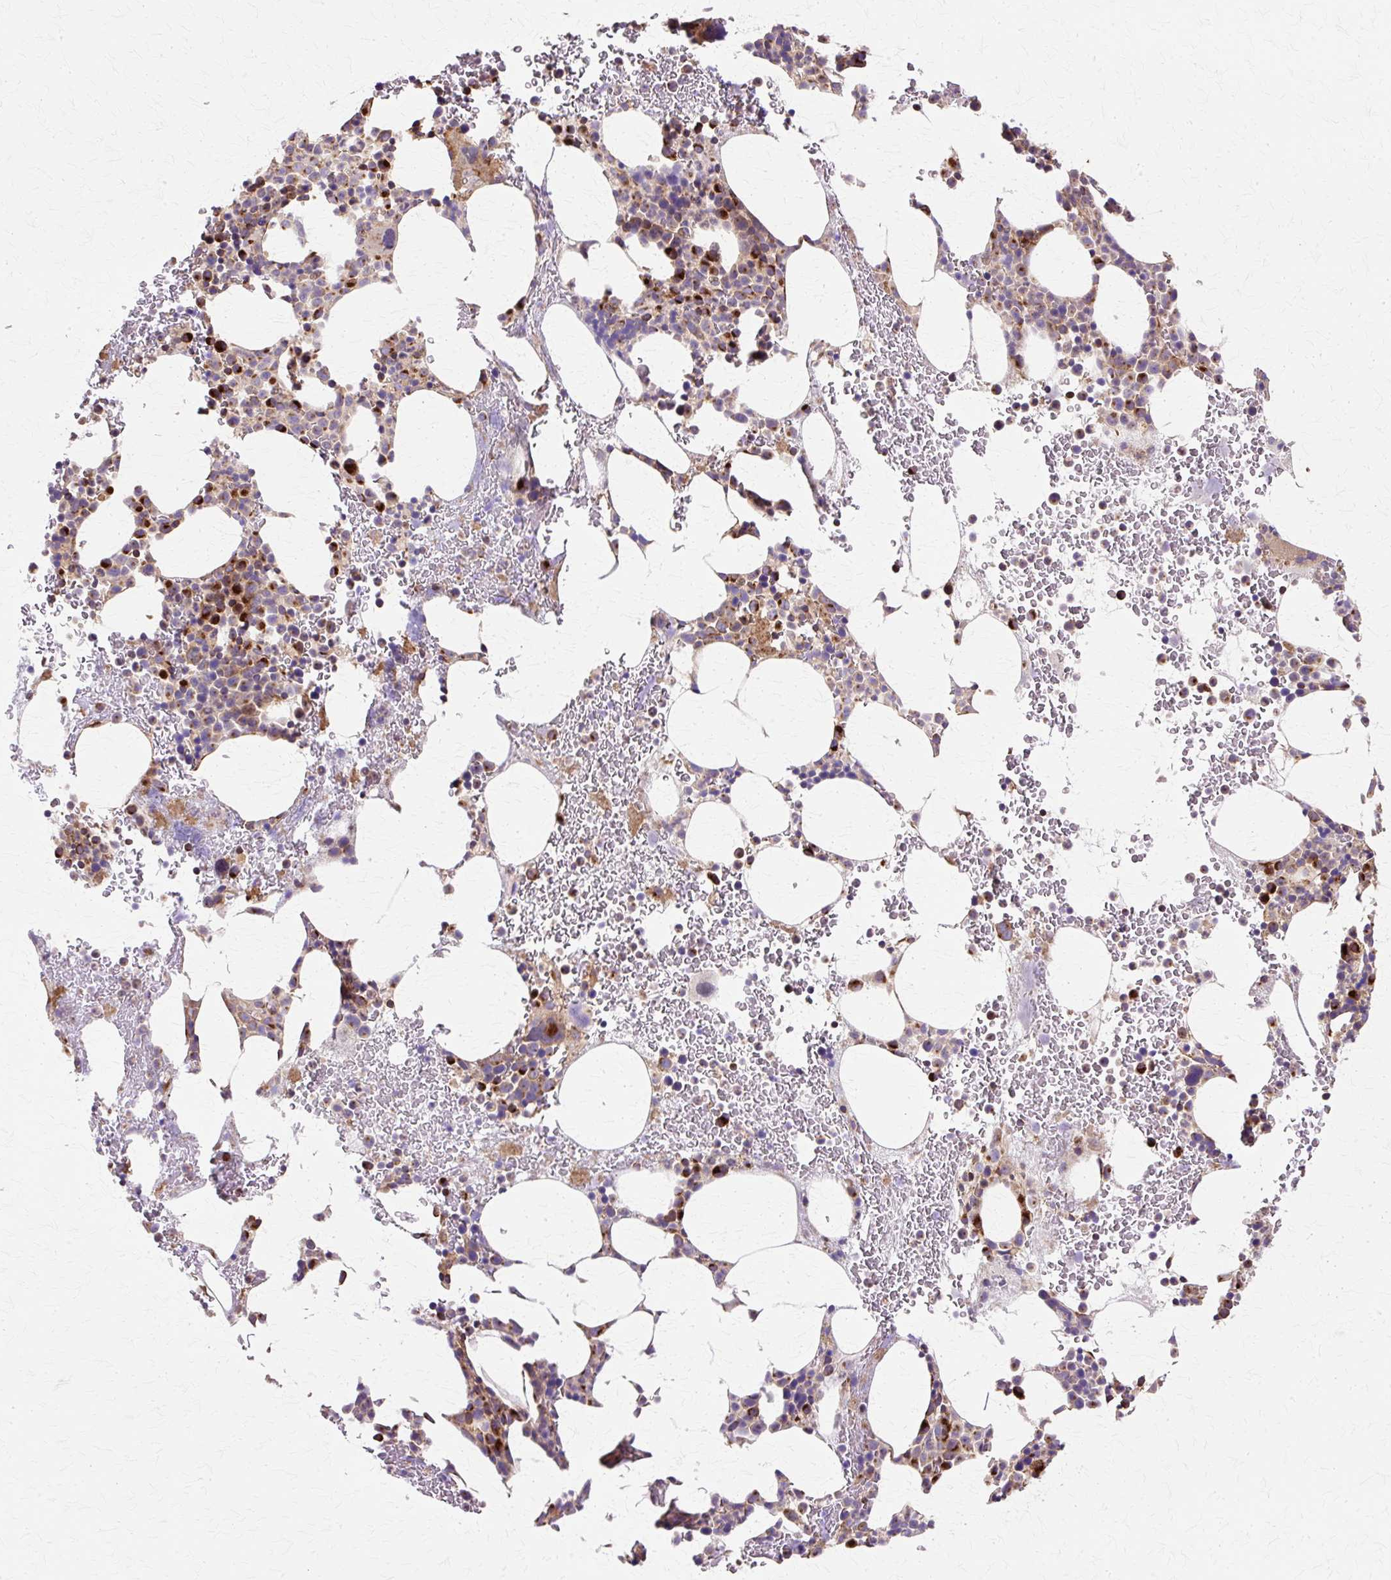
{"staining": {"intensity": "strong", "quantity": "25%-75%", "location": "cytoplasmic/membranous"}, "tissue": "bone marrow", "cell_type": "Hematopoietic cells", "image_type": "normal", "snomed": [{"axis": "morphology", "description": "Normal tissue, NOS"}, {"axis": "topography", "description": "Bone marrow"}], "caption": "Strong cytoplasmic/membranous expression is appreciated in approximately 25%-75% of hematopoietic cells in normal bone marrow.", "gene": "COPB1", "patient": {"sex": "male", "age": 62}}